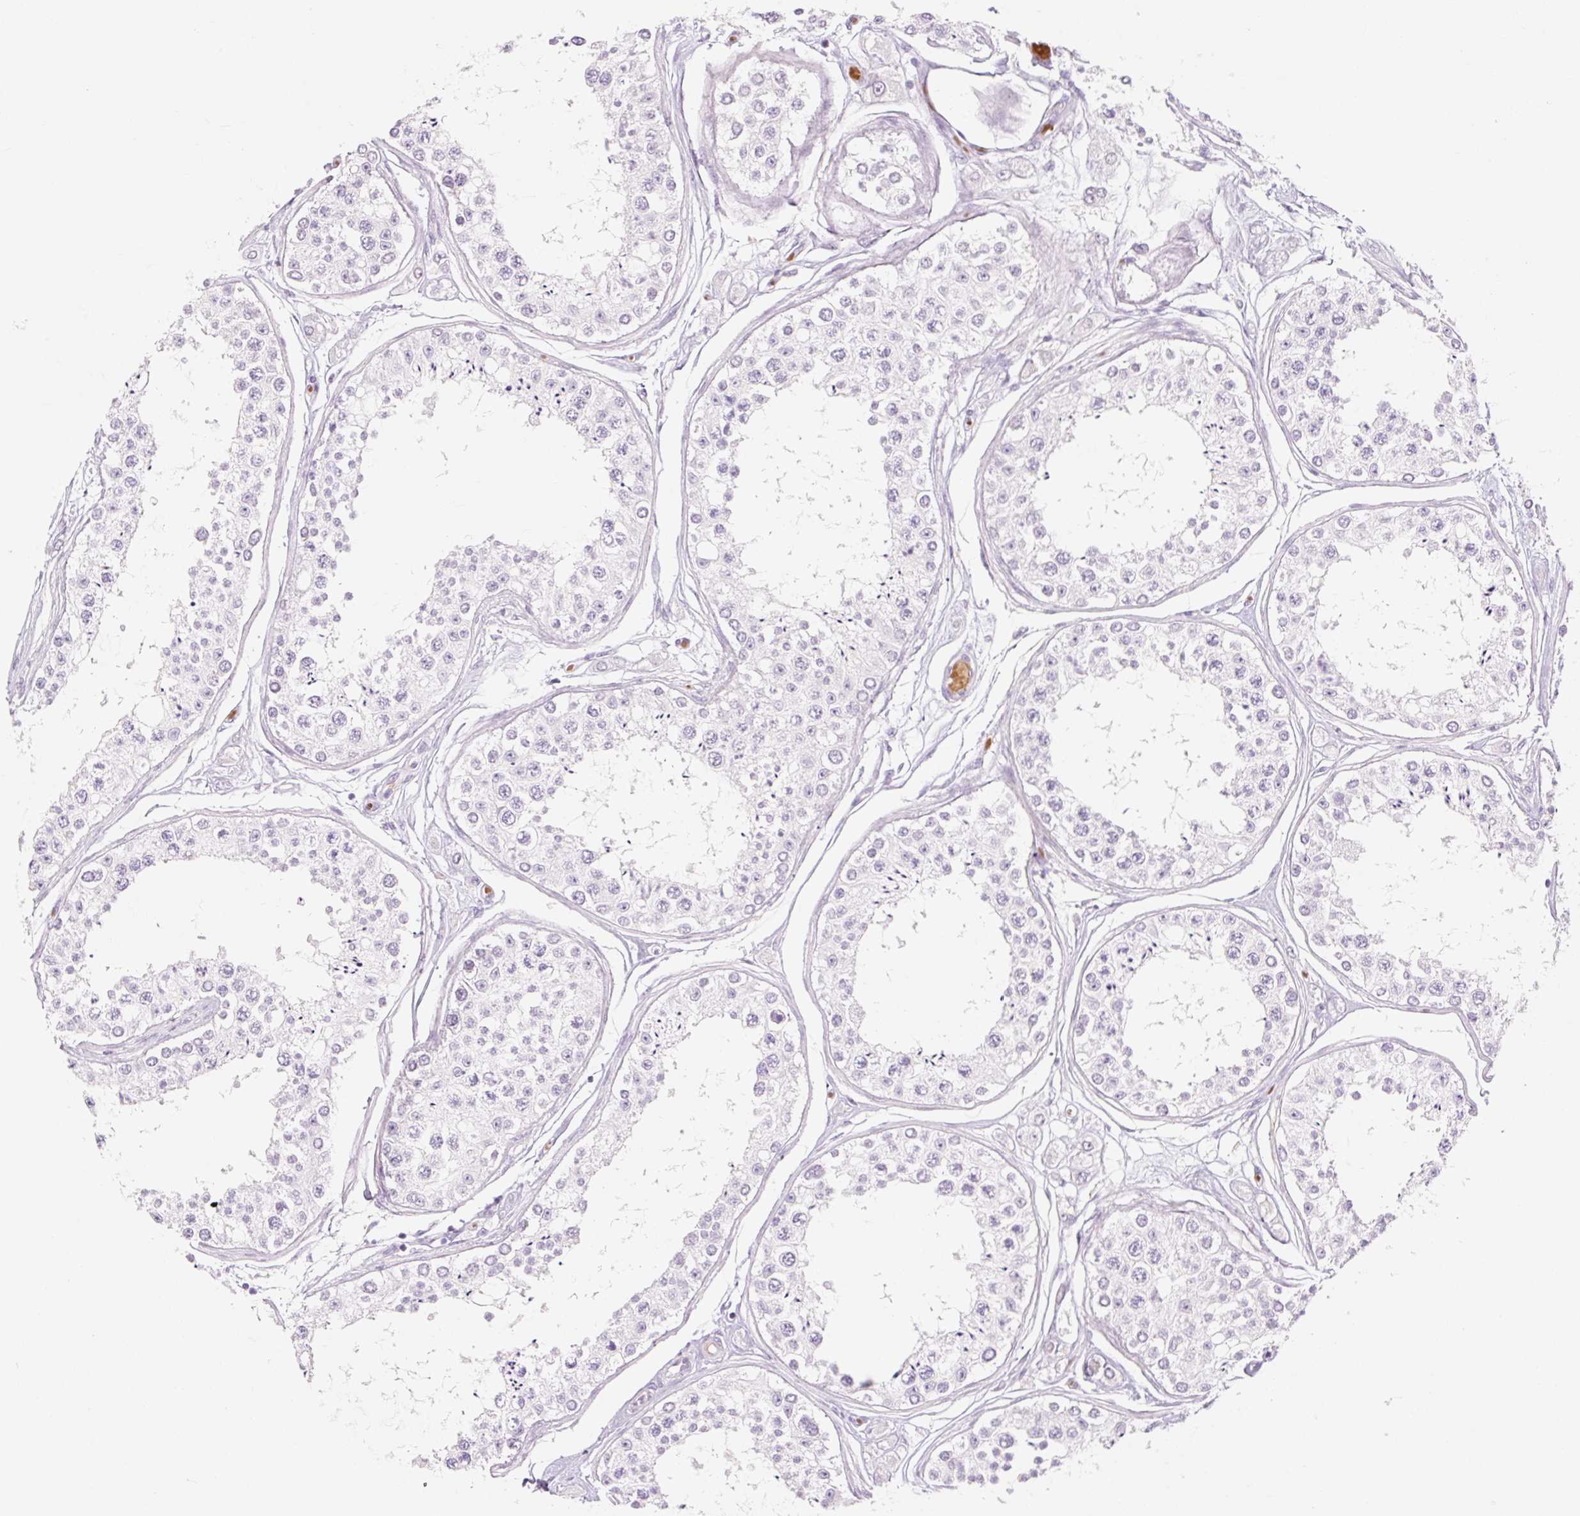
{"staining": {"intensity": "negative", "quantity": "none", "location": "none"}, "tissue": "testis", "cell_type": "Cells in seminiferous ducts", "image_type": "normal", "snomed": [{"axis": "morphology", "description": "Normal tissue, NOS"}, {"axis": "topography", "description": "Testis"}], "caption": "Photomicrograph shows no protein expression in cells in seminiferous ducts of benign testis.", "gene": "TAF1L", "patient": {"sex": "male", "age": 25}}